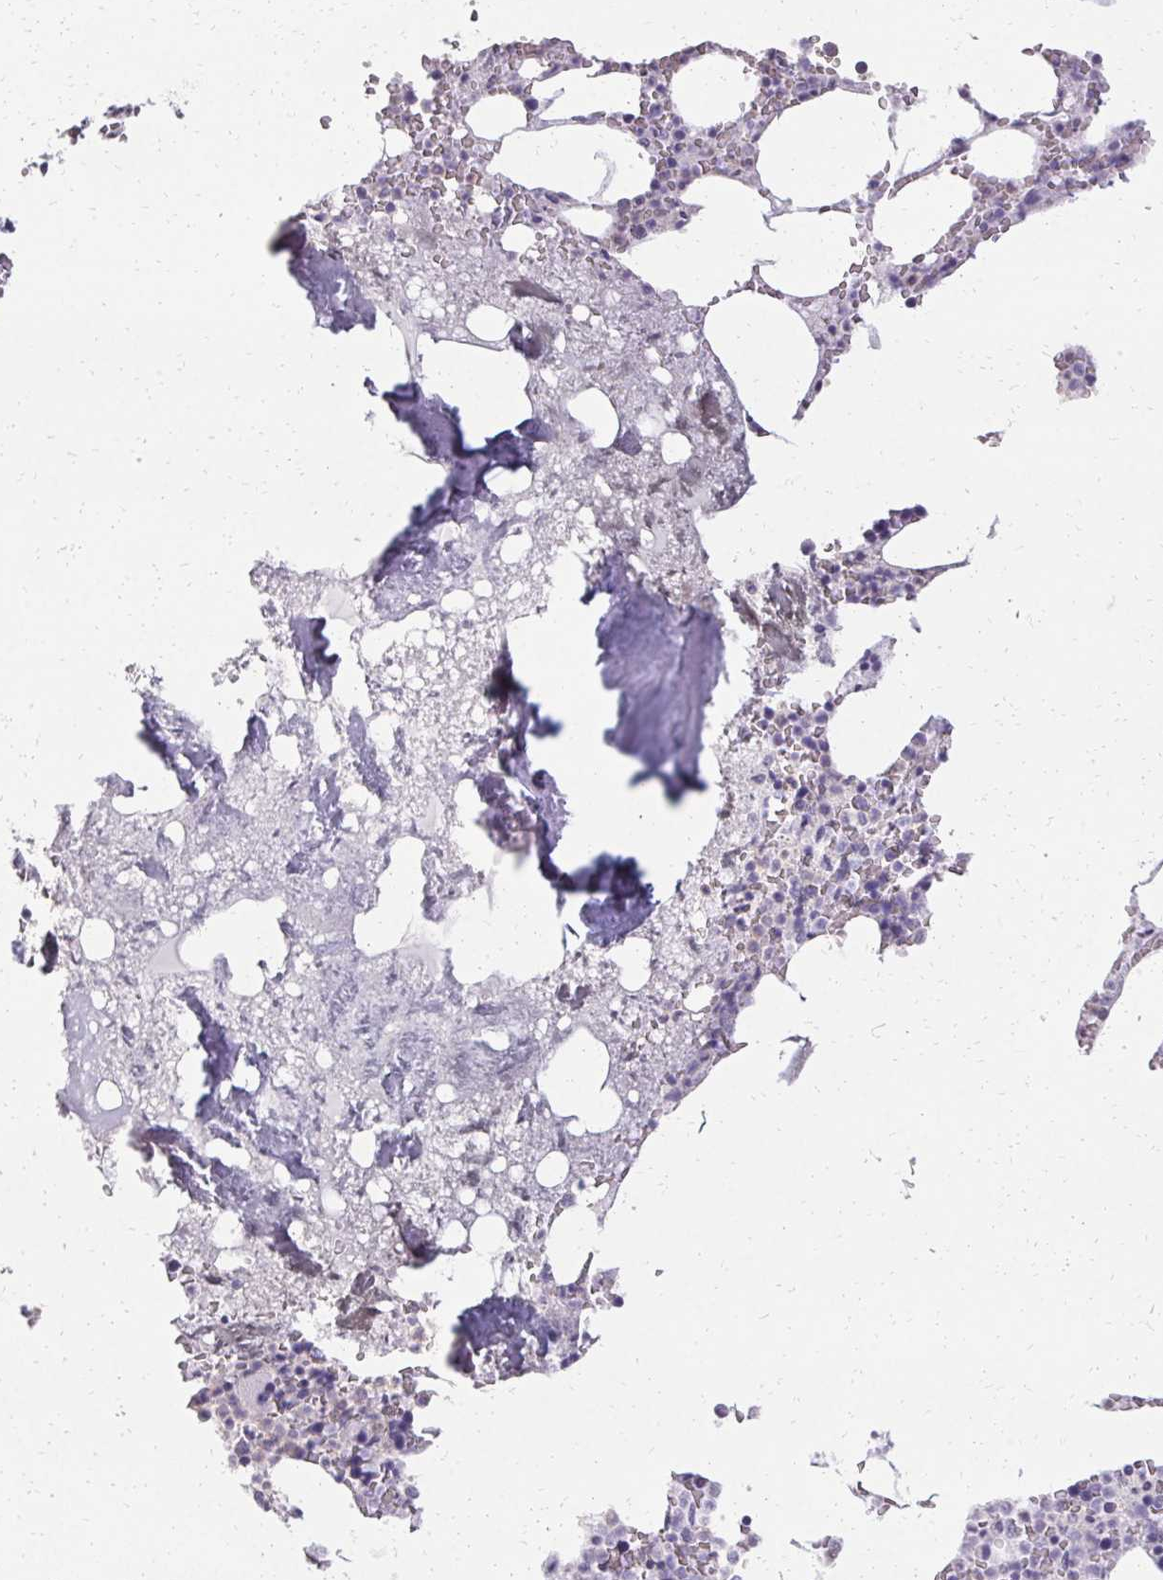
{"staining": {"intensity": "negative", "quantity": "none", "location": "none"}, "tissue": "bone marrow", "cell_type": "Hematopoietic cells", "image_type": "normal", "snomed": [{"axis": "morphology", "description": "Normal tissue, NOS"}, {"axis": "topography", "description": "Bone marrow"}], "caption": "The image reveals no significant positivity in hematopoietic cells of bone marrow. (DAB immunohistochemistry (IHC) visualized using brightfield microscopy, high magnification).", "gene": "PMEL", "patient": {"sex": "female", "age": 42}}